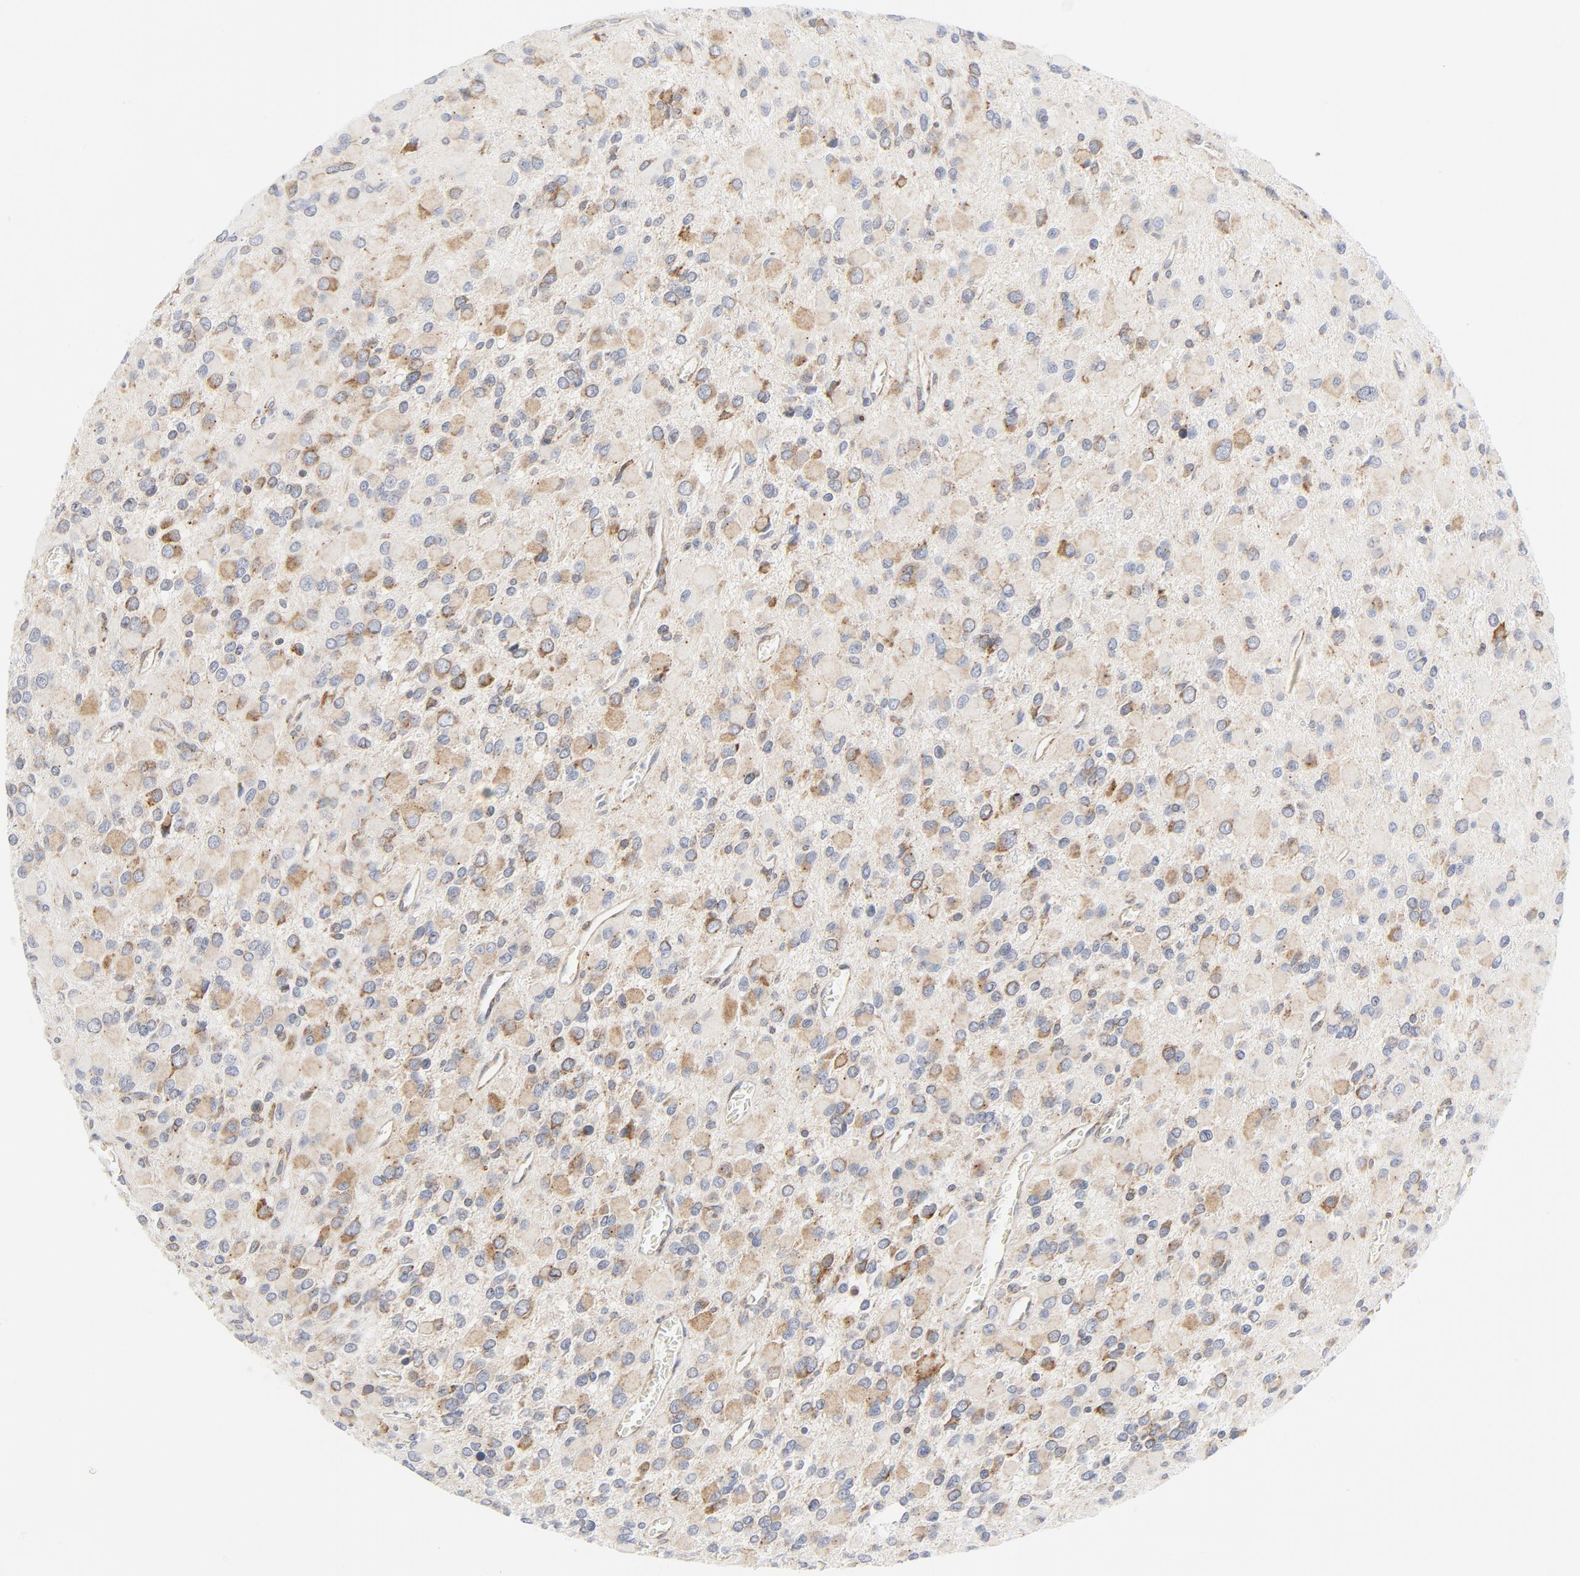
{"staining": {"intensity": "negative", "quantity": "none", "location": "none"}, "tissue": "glioma", "cell_type": "Tumor cells", "image_type": "cancer", "snomed": [{"axis": "morphology", "description": "Glioma, malignant, Low grade"}, {"axis": "topography", "description": "Brain"}], "caption": "This is an immunohistochemistry photomicrograph of human glioma. There is no staining in tumor cells.", "gene": "LRP6", "patient": {"sex": "male", "age": 42}}